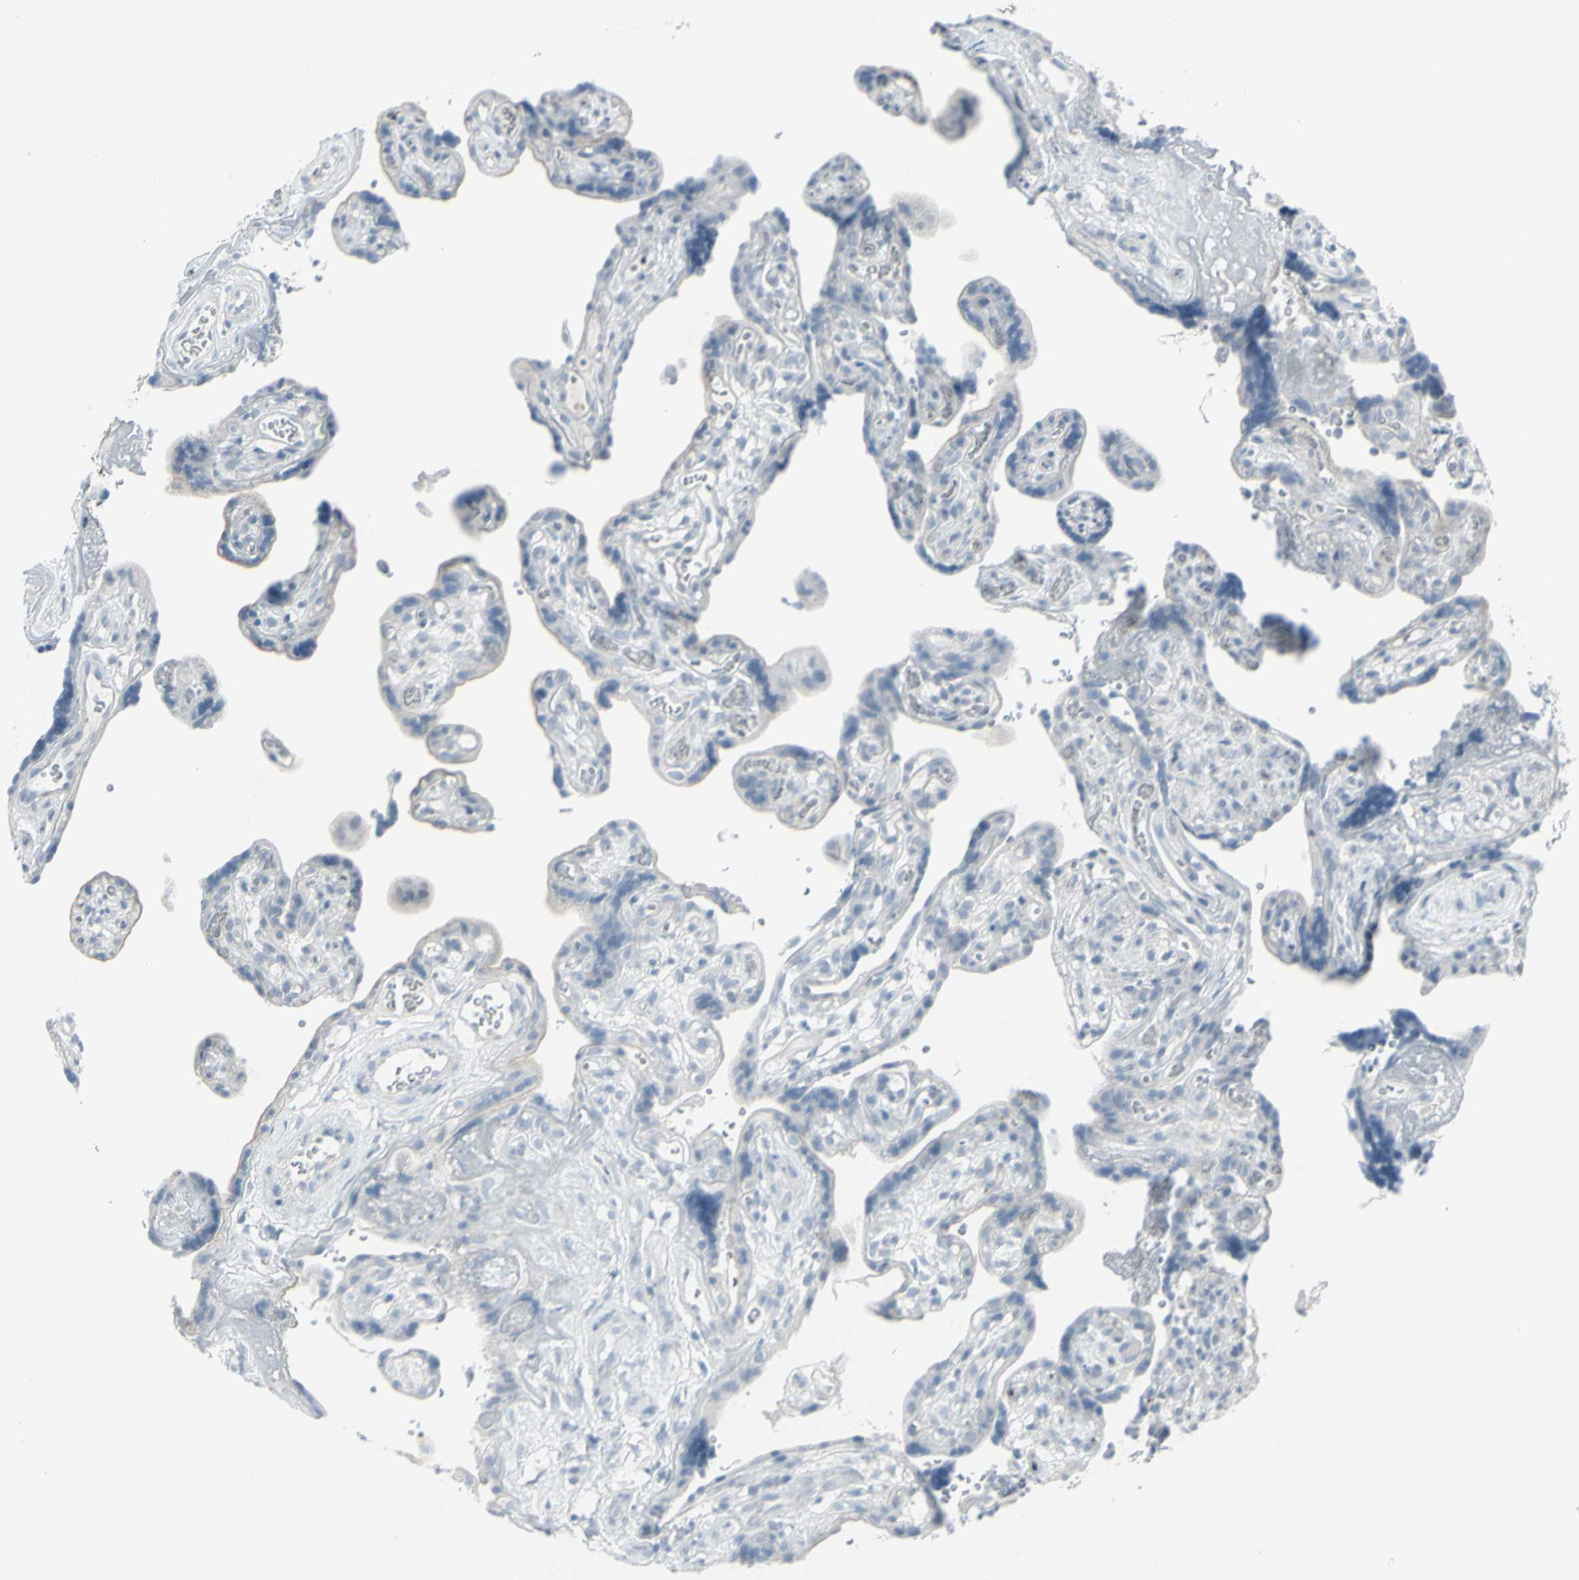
{"staining": {"intensity": "negative", "quantity": "none", "location": "none"}, "tissue": "placenta", "cell_type": "Decidual cells", "image_type": "normal", "snomed": [{"axis": "morphology", "description": "Normal tissue, NOS"}, {"axis": "topography", "description": "Placenta"}], "caption": "Placenta stained for a protein using immunohistochemistry (IHC) exhibits no staining decidual cells.", "gene": "RAB3A", "patient": {"sex": "female", "age": 30}}